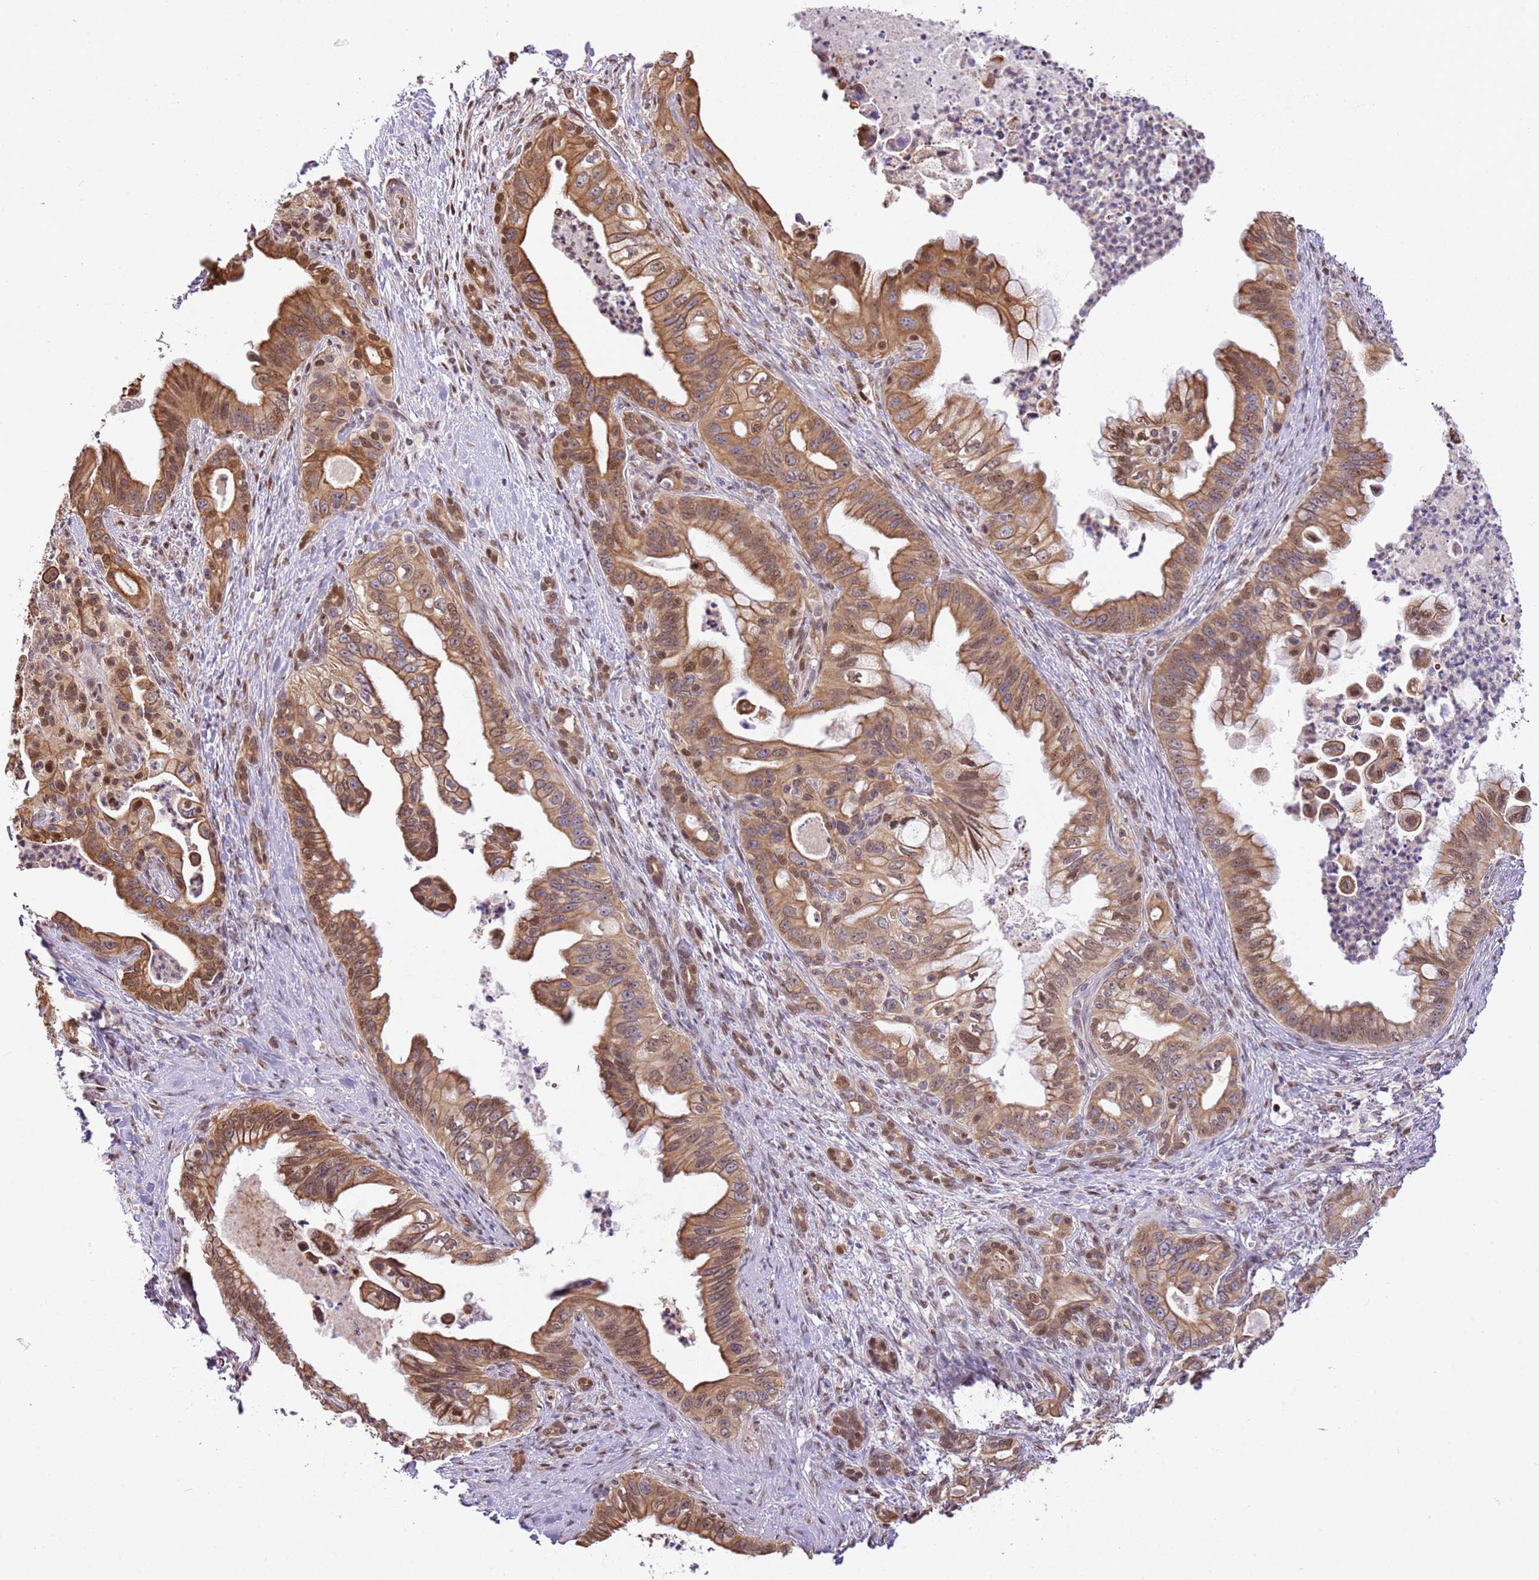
{"staining": {"intensity": "moderate", "quantity": ">75%", "location": "cytoplasmic/membranous,nuclear"}, "tissue": "pancreatic cancer", "cell_type": "Tumor cells", "image_type": "cancer", "snomed": [{"axis": "morphology", "description": "Adenocarcinoma, NOS"}, {"axis": "topography", "description": "Pancreas"}], "caption": "A high-resolution histopathology image shows IHC staining of pancreatic adenocarcinoma, which shows moderate cytoplasmic/membranous and nuclear expression in approximately >75% of tumor cells. (IHC, brightfield microscopy, high magnification).", "gene": "RFK", "patient": {"sex": "male", "age": 58}}